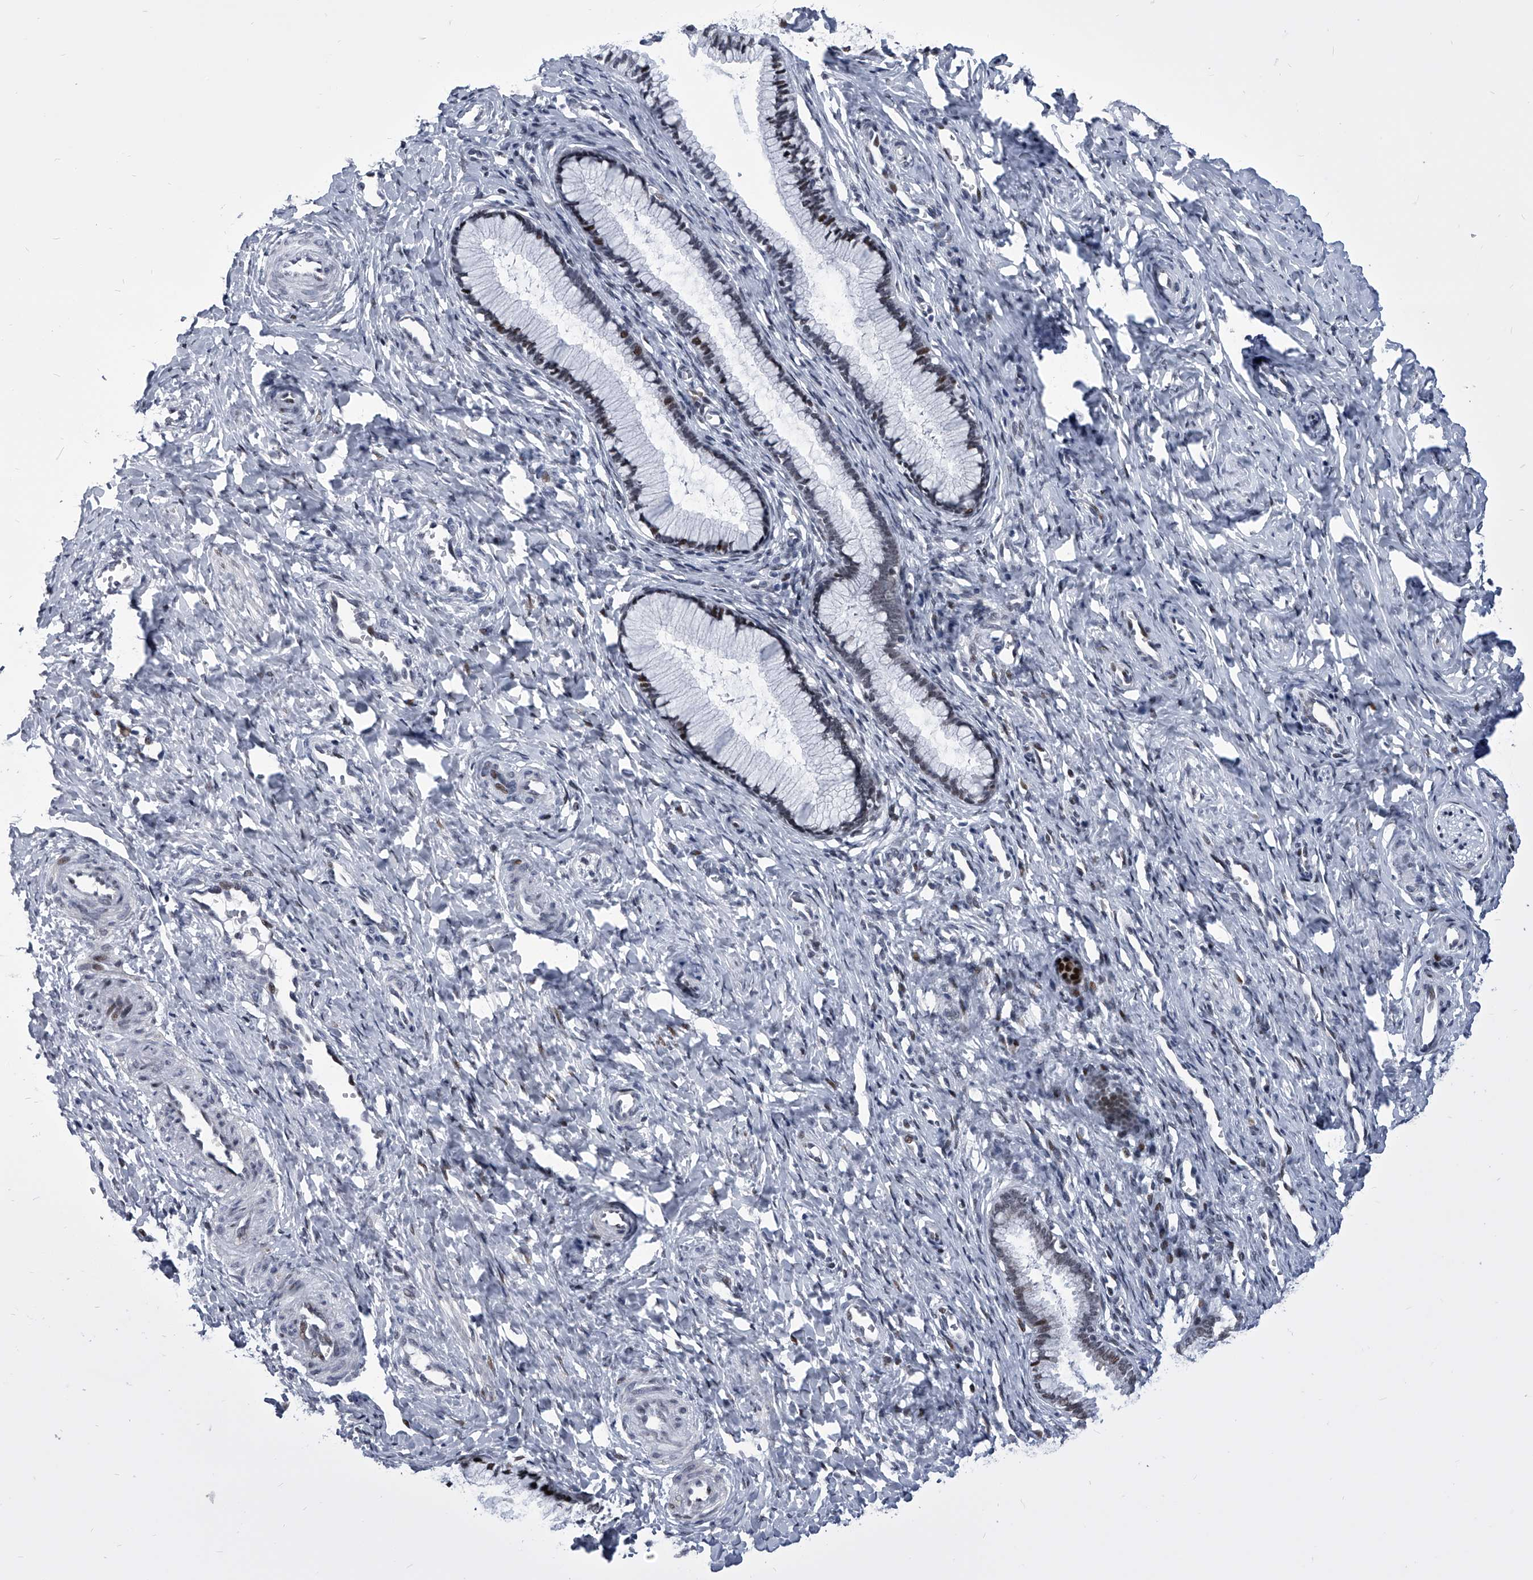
{"staining": {"intensity": "weak", "quantity": "25%-75%", "location": "nuclear"}, "tissue": "cervix", "cell_type": "Glandular cells", "image_type": "normal", "snomed": [{"axis": "morphology", "description": "Normal tissue, NOS"}, {"axis": "topography", "description": "Cervix"}], "caption": "Protein positivity by immunohistochemistry displays weak nuclear expression in about 25%-75% of glandular cells in normal cervix. (DAB IHC, brown staining for protein, blue staining for nuclei).", "gene": "CMTR1", "patient": {"sex": "female", "age": 27}}